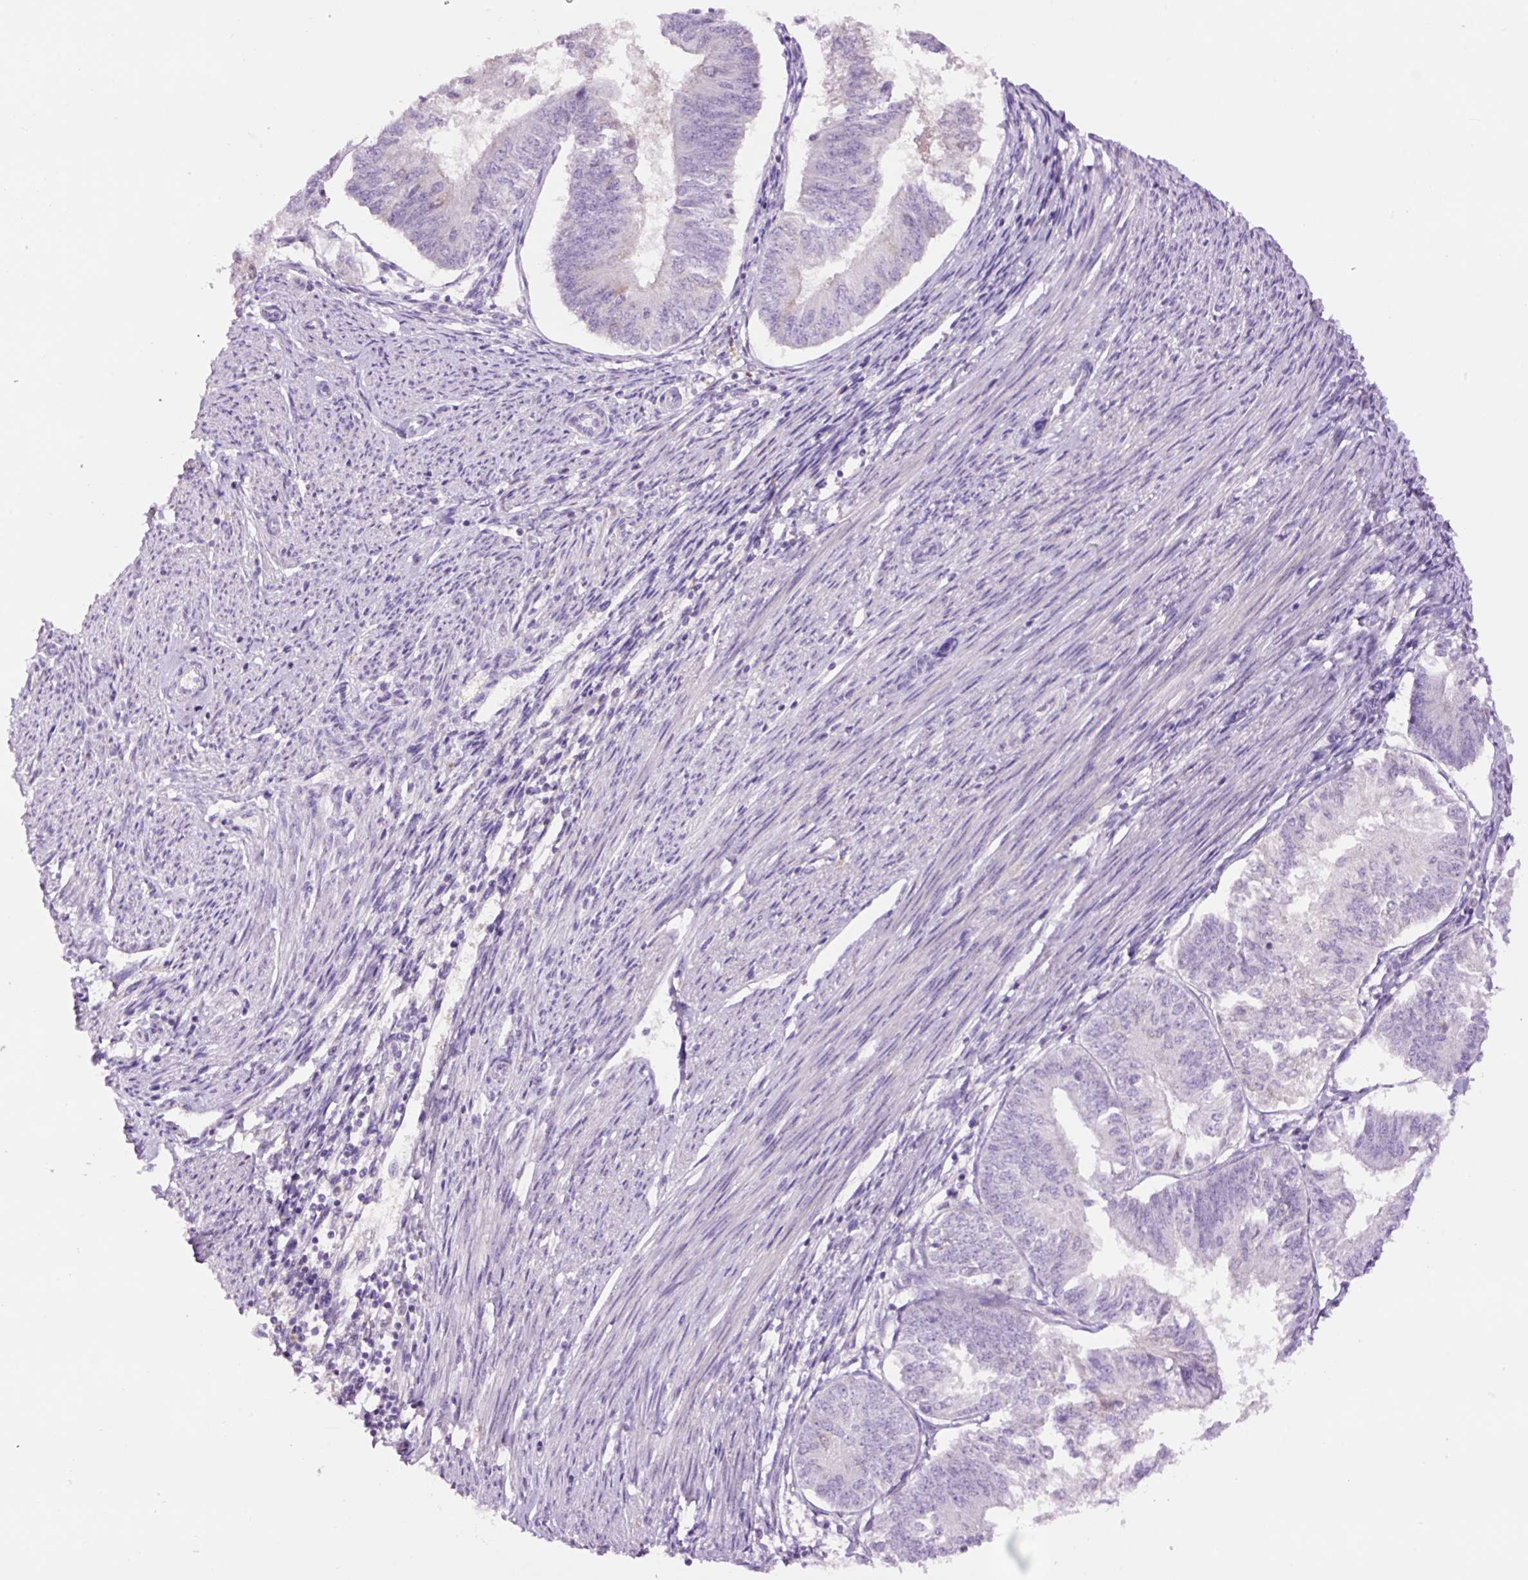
{"staining": {"intensity": "negative", "quantity": "none", "location": "none"}, "tissue": "endometrial cancer", "cell_type": "Tumor cells", "image_type": "cancer", "snomed": [{"axis": "morphology", "description": "Adenocarcinoma, NOS"}, {"axis": "topography", "description": "Endometrium"}], "caption": "Tumor cells show no significant expression in endometrial adenocarcinoma.", "gene": "DPPA4", "patient": {"sex": "female", "age": 58}}